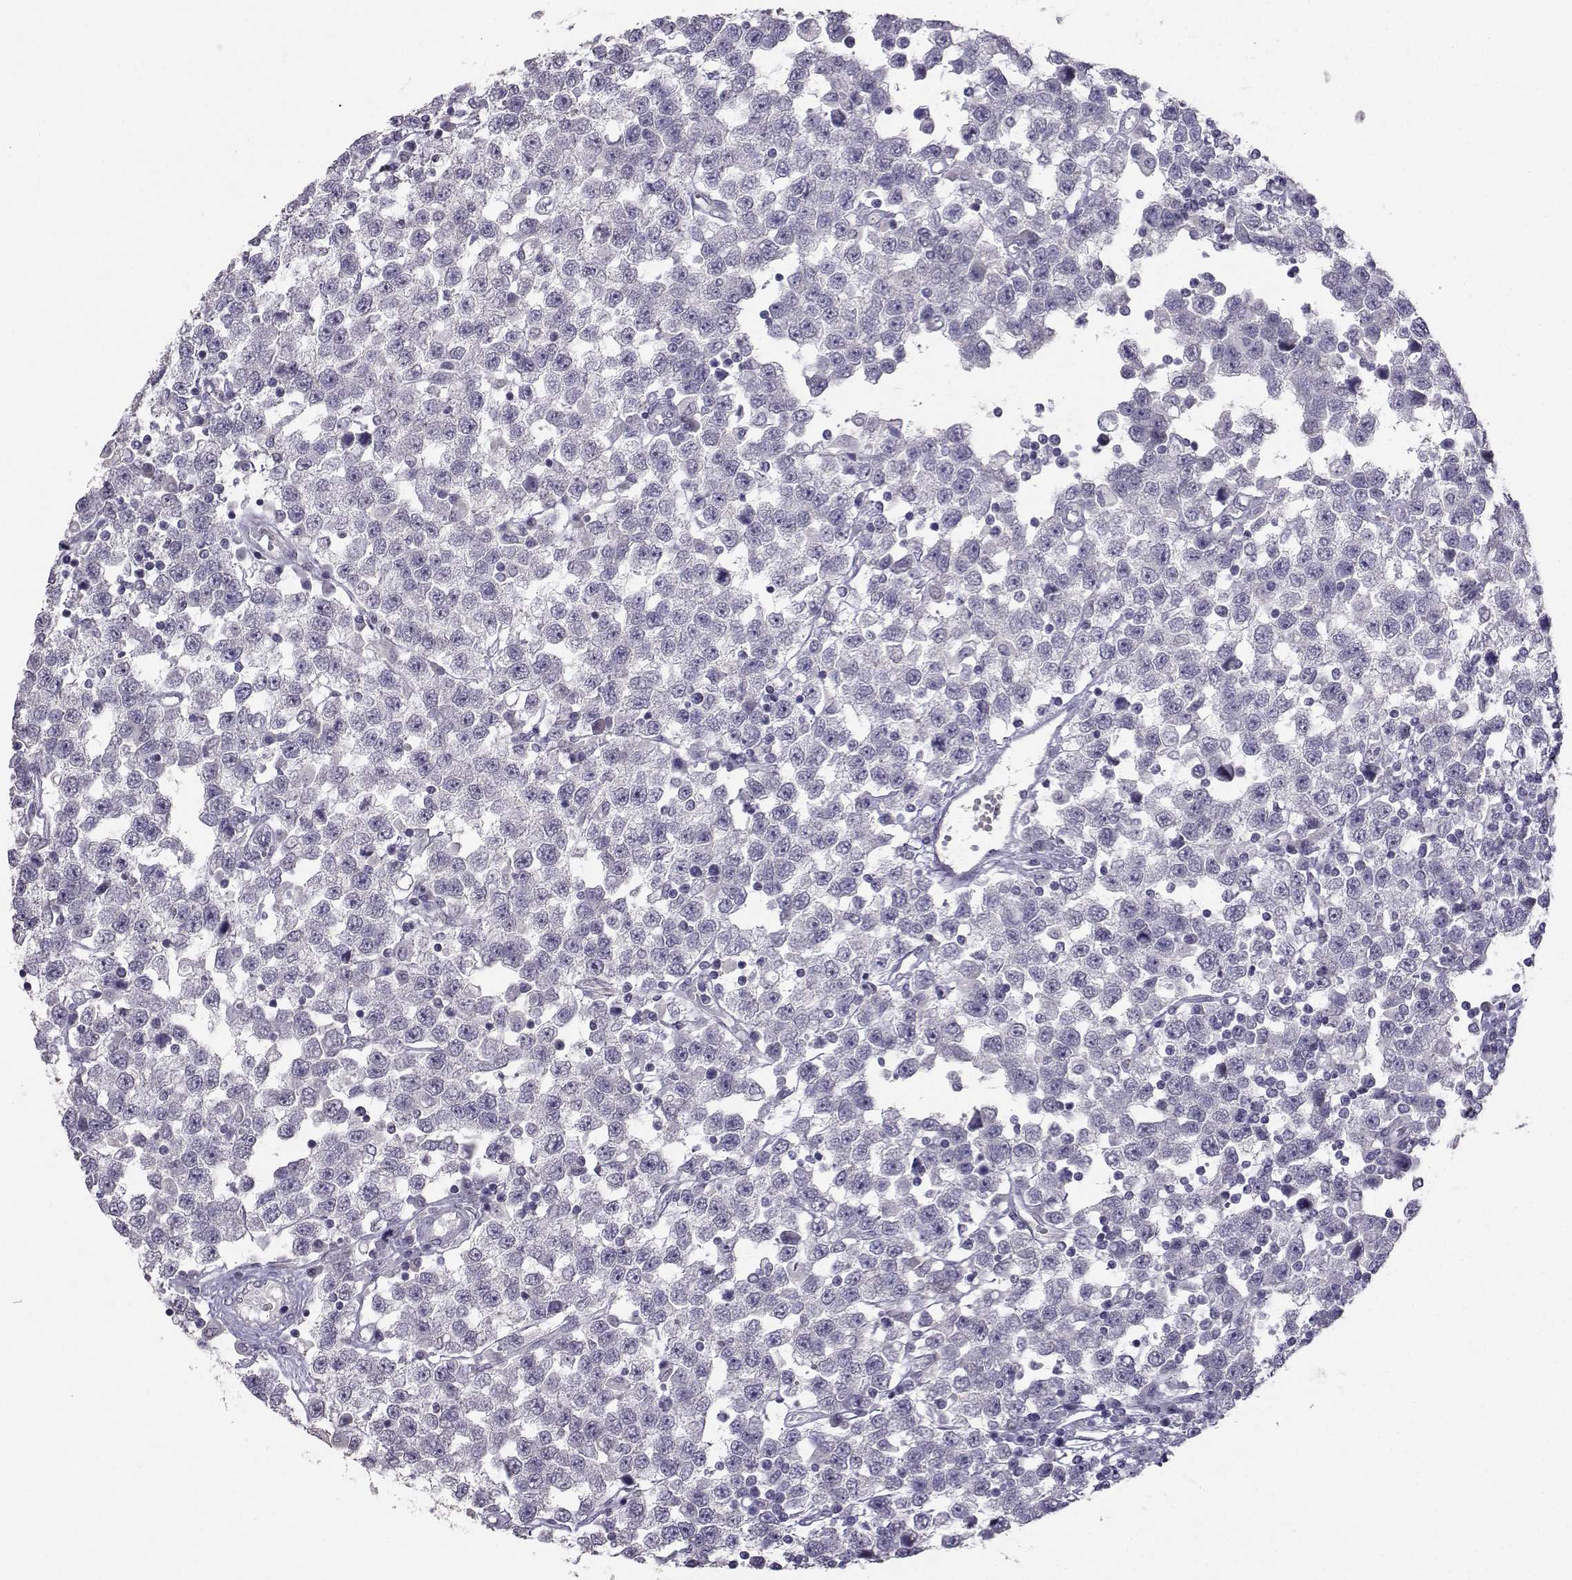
{"staining": {"intensity": "negative", "quantity": "none", "location": "none"}, "tissue": "testis cancer", "cell_type": "Tumor cells", "image_type": "cancer", "snomed": [{"axis": "morphology", "description": "Seminoma, NOS"}, {"axis": "topography", "description": "Testis"}], "caption": "Tumor cells are negative for protein expression in human testis seminoma. The staining was performed using DAB to visualize the protein expression in brown, while the nuclei were stained in blue with hematoxylin (Magnification: 20x).", "gene": "CARTPT", "patient": {"sex": "male", "age": 34}}